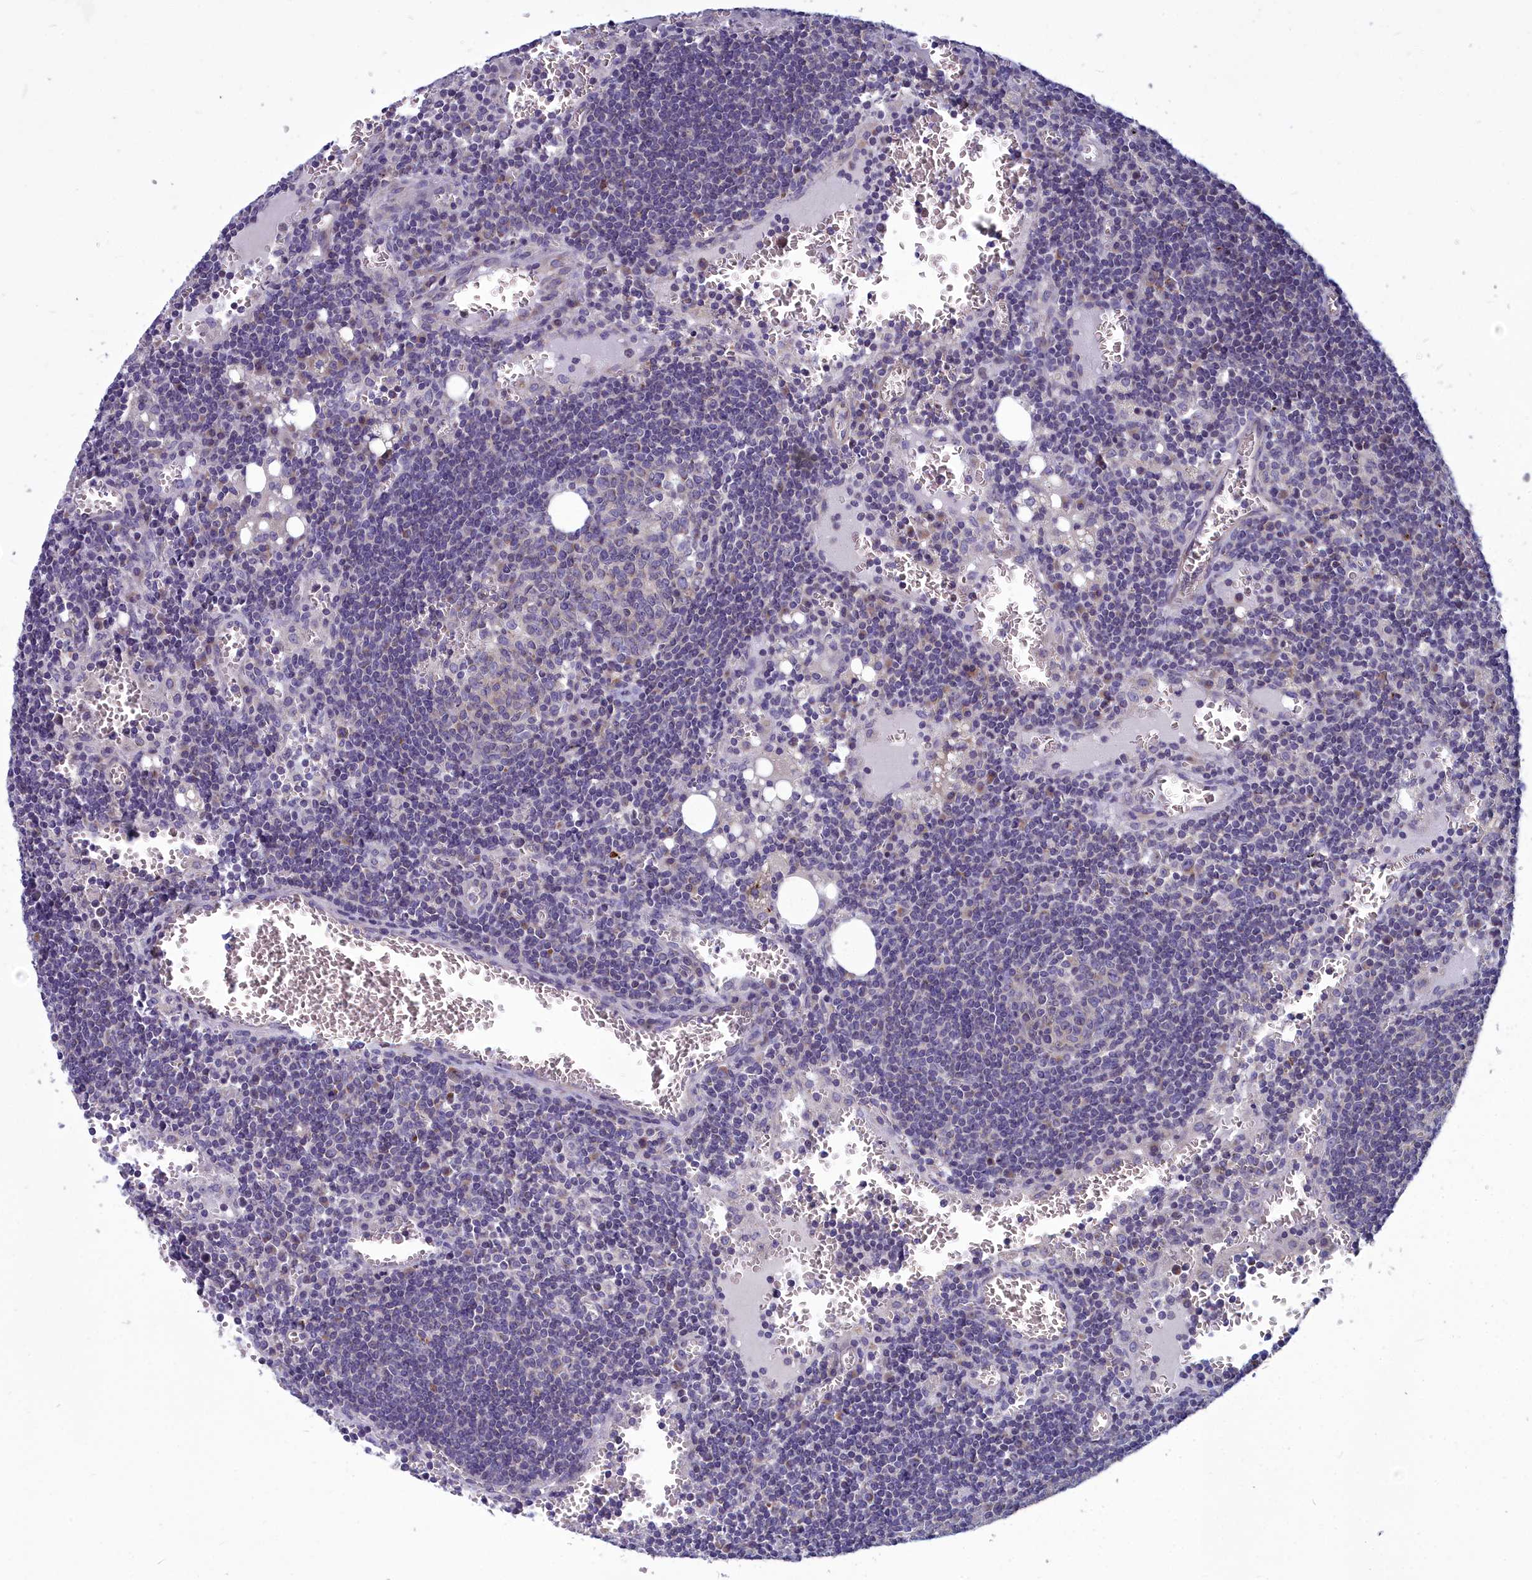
{"staining": {"intensity": "negative", "quantity": "none", "location": "none"}, "tissue": "lymph node", "cell_type": "Germinal center cells", "image_type": "normal", "snomed": [{"axis": "morphology", "description": "Normal tissue, NOS"}, {"axis": "topography", "description": "Lymph node"}], "caption": "IHC of unremarkable human lymph node exhibits no positivity in germinal center cells.", "gene": "COX20", "patient": {"sex": "female", "age": 73}}